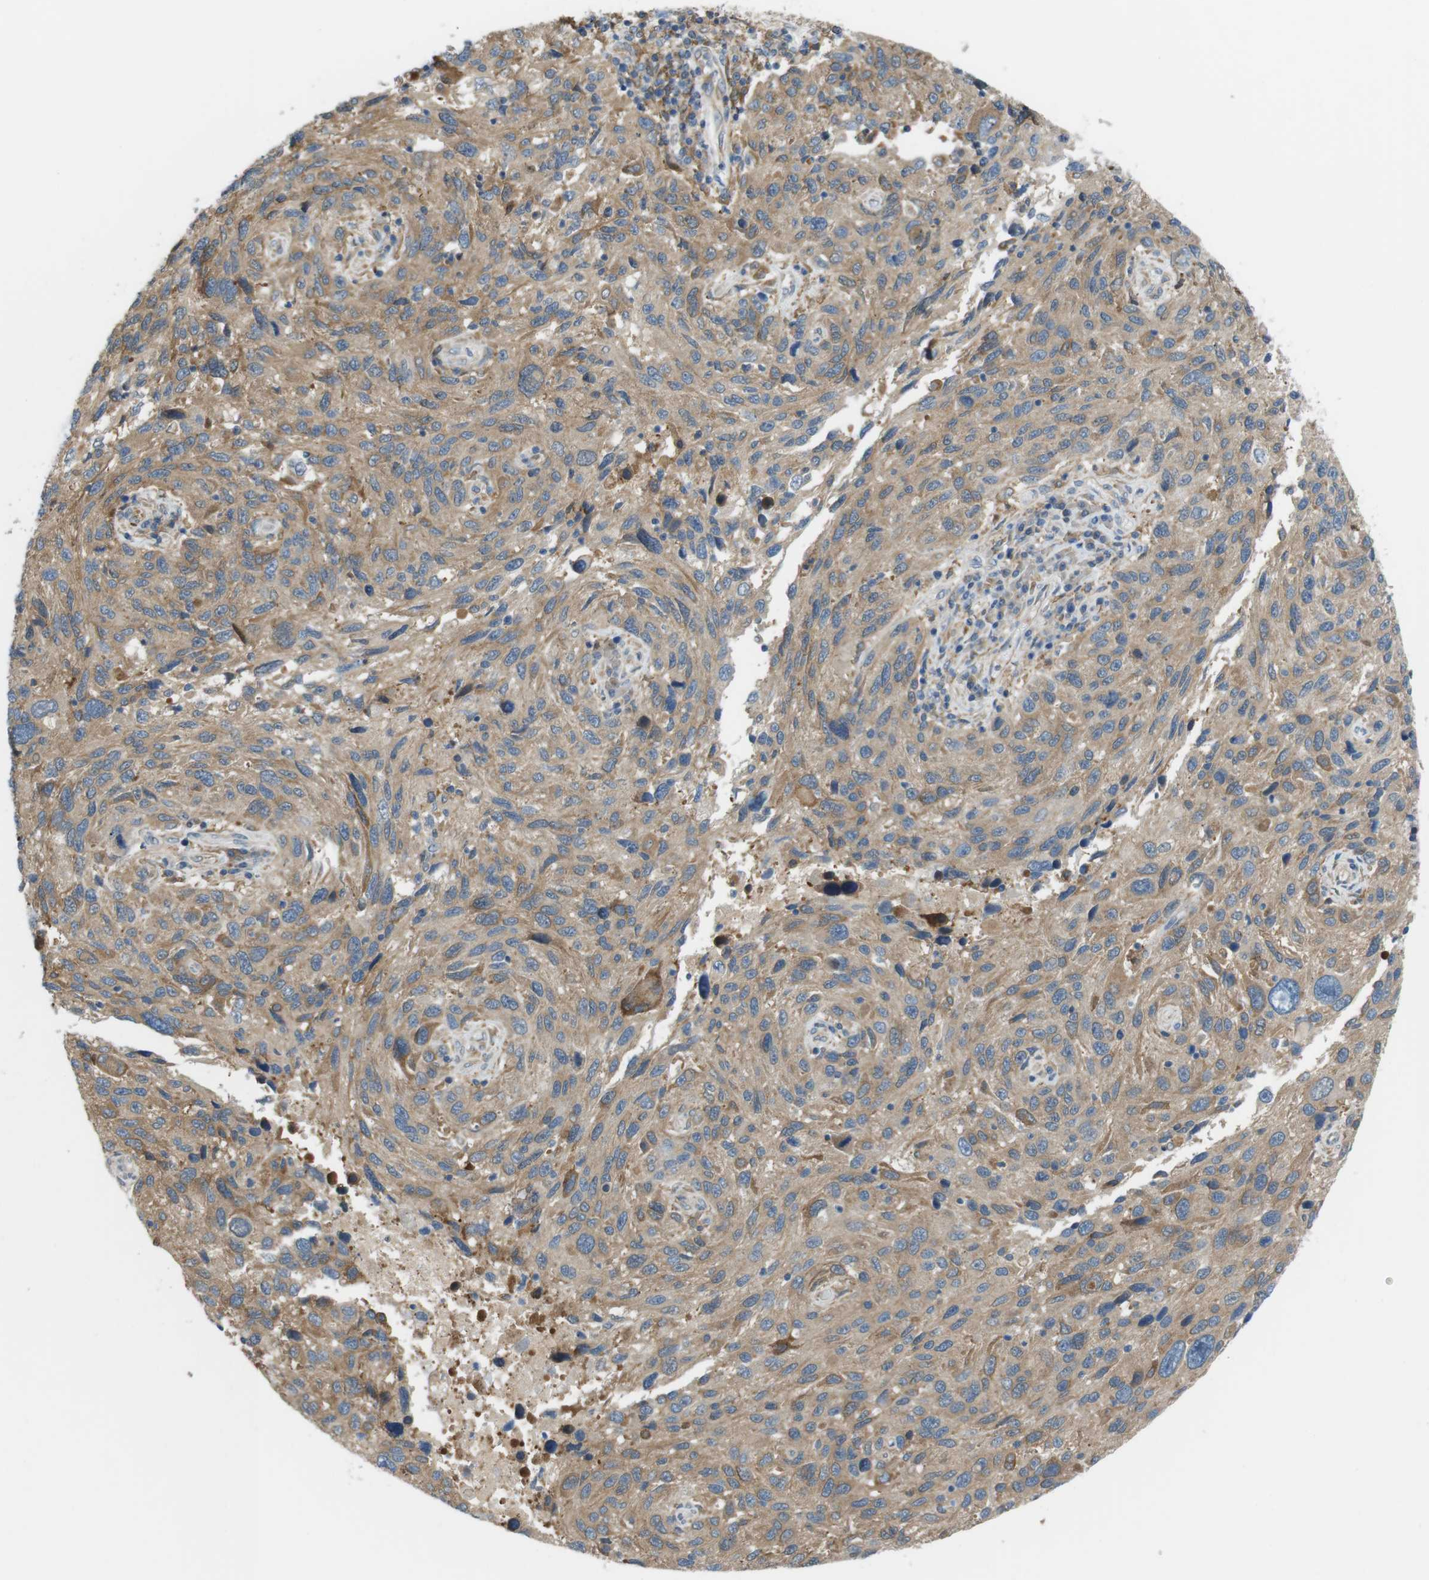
{"staining": {"intensity": "weak", "quantity": ">75%", "location": "cytoplasmic/membranous"}, "tissue": "melanoma", "cell_type": "Tumor cells", "image_type": "cancer", "snomed": [{"axis": "morphology", "description": "Malignant melanoma, NOS"}, {"axis": "topography", "description": "Skin"}], "caption": "Malignant melanoma tissue reveals weak cytoplasmic/membranous positivity in approximately >75% of tumor cells", "gene": "PEPD", "patient": {"sex": "male", "age": 53}}